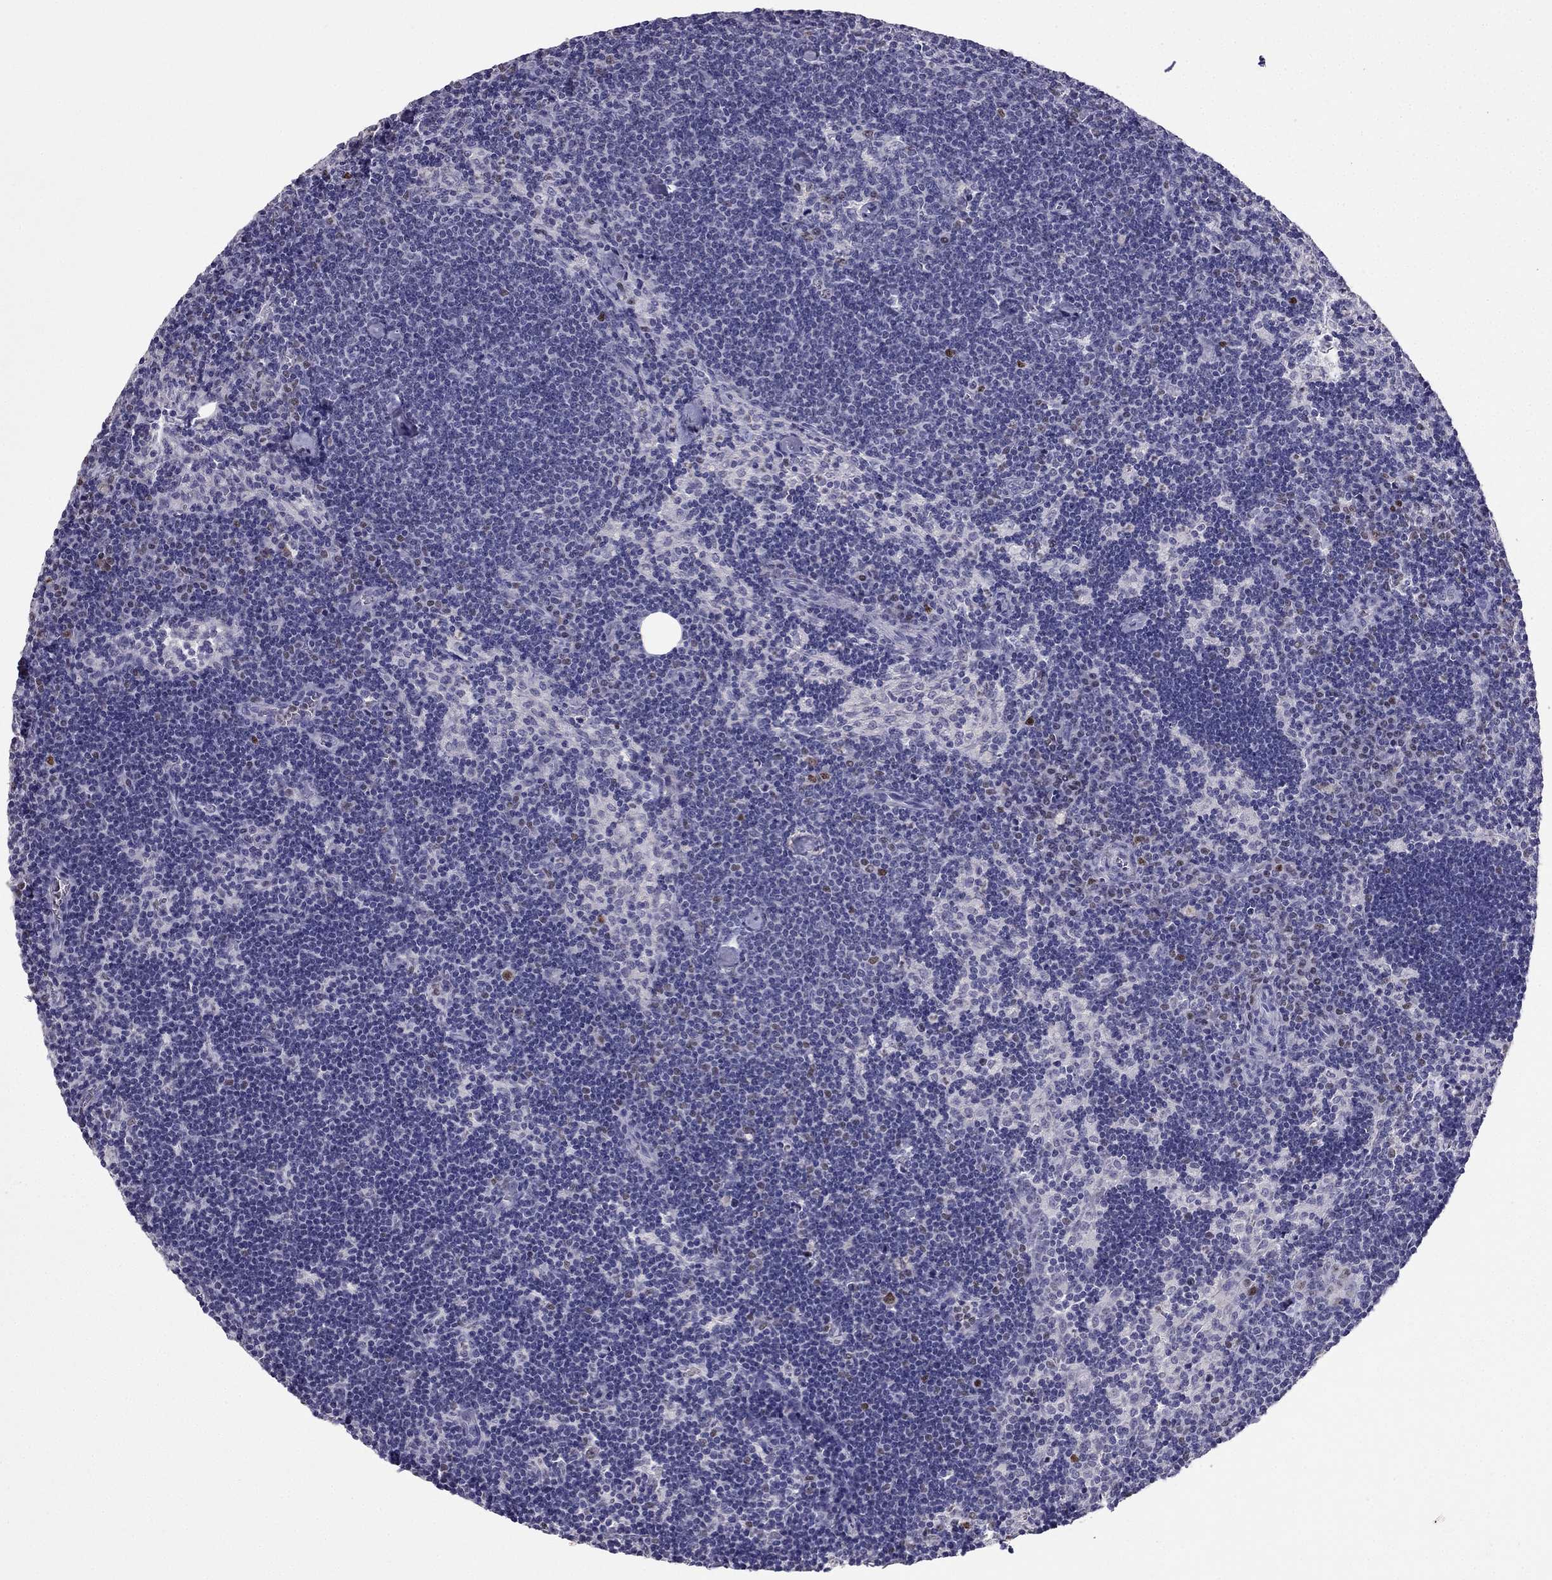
{"staining": {"intensity": "weak", "quantity": "<25%", "location": "nuclear"}, "tissue": "lymph node", "cell_type": "Germinal center cells", "image_type": "normal", "snomed": [{"axis": "morphology", "description": "Normal tissue, NOS"}, {"axis": "topography", "description": "Lymph node"}], "caption": "The image demonstrates no staining of germinal center cells in unremarkable lymph node. The staining was performed using DAB to visualize the protein expression in brown, while the nuclei were stained in blue with hematoxylin (Magnification: 20x).", "gene": "ARID3A", "patient": {"sex": "female", "age": 34}}